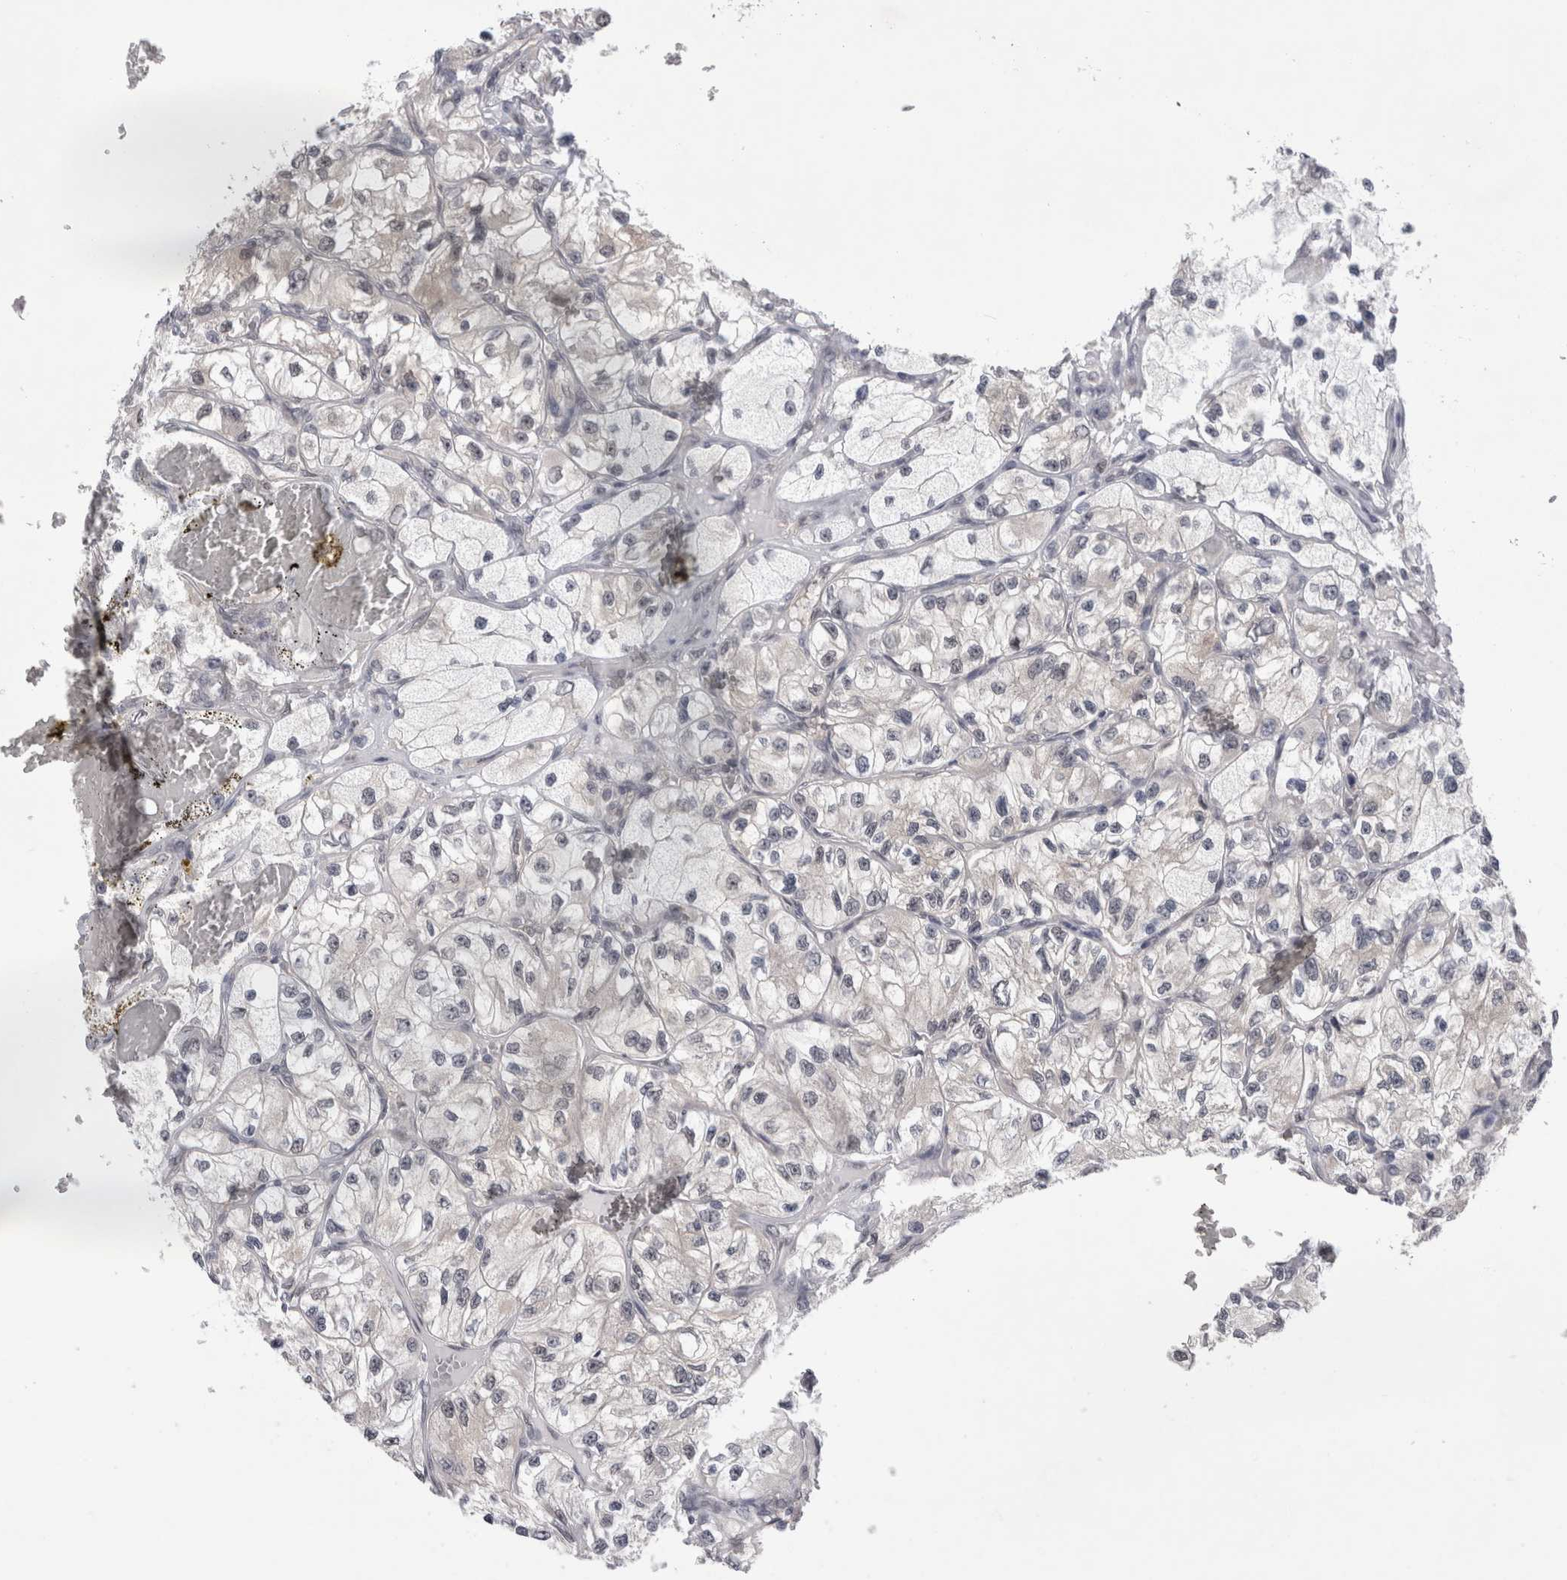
{"staining": {"intensity": "negative", "quantity": "none", "location": "none"}, "tissue": "renal cancer", "cell_type": "Tumor cells", "image_type": "cancer", "snomed": [{"axis": "morphology", "description": "Adenocarcinoma, NOS"}, {"axis": "topography", "description": "Kidney"}], "caption": "Immunohistochemical staining of human renal adenocarcinoma shows no significant positivity in tumor cells.", "gene": "PSMB2", "patient": {"sex": "female", "age": 57}}